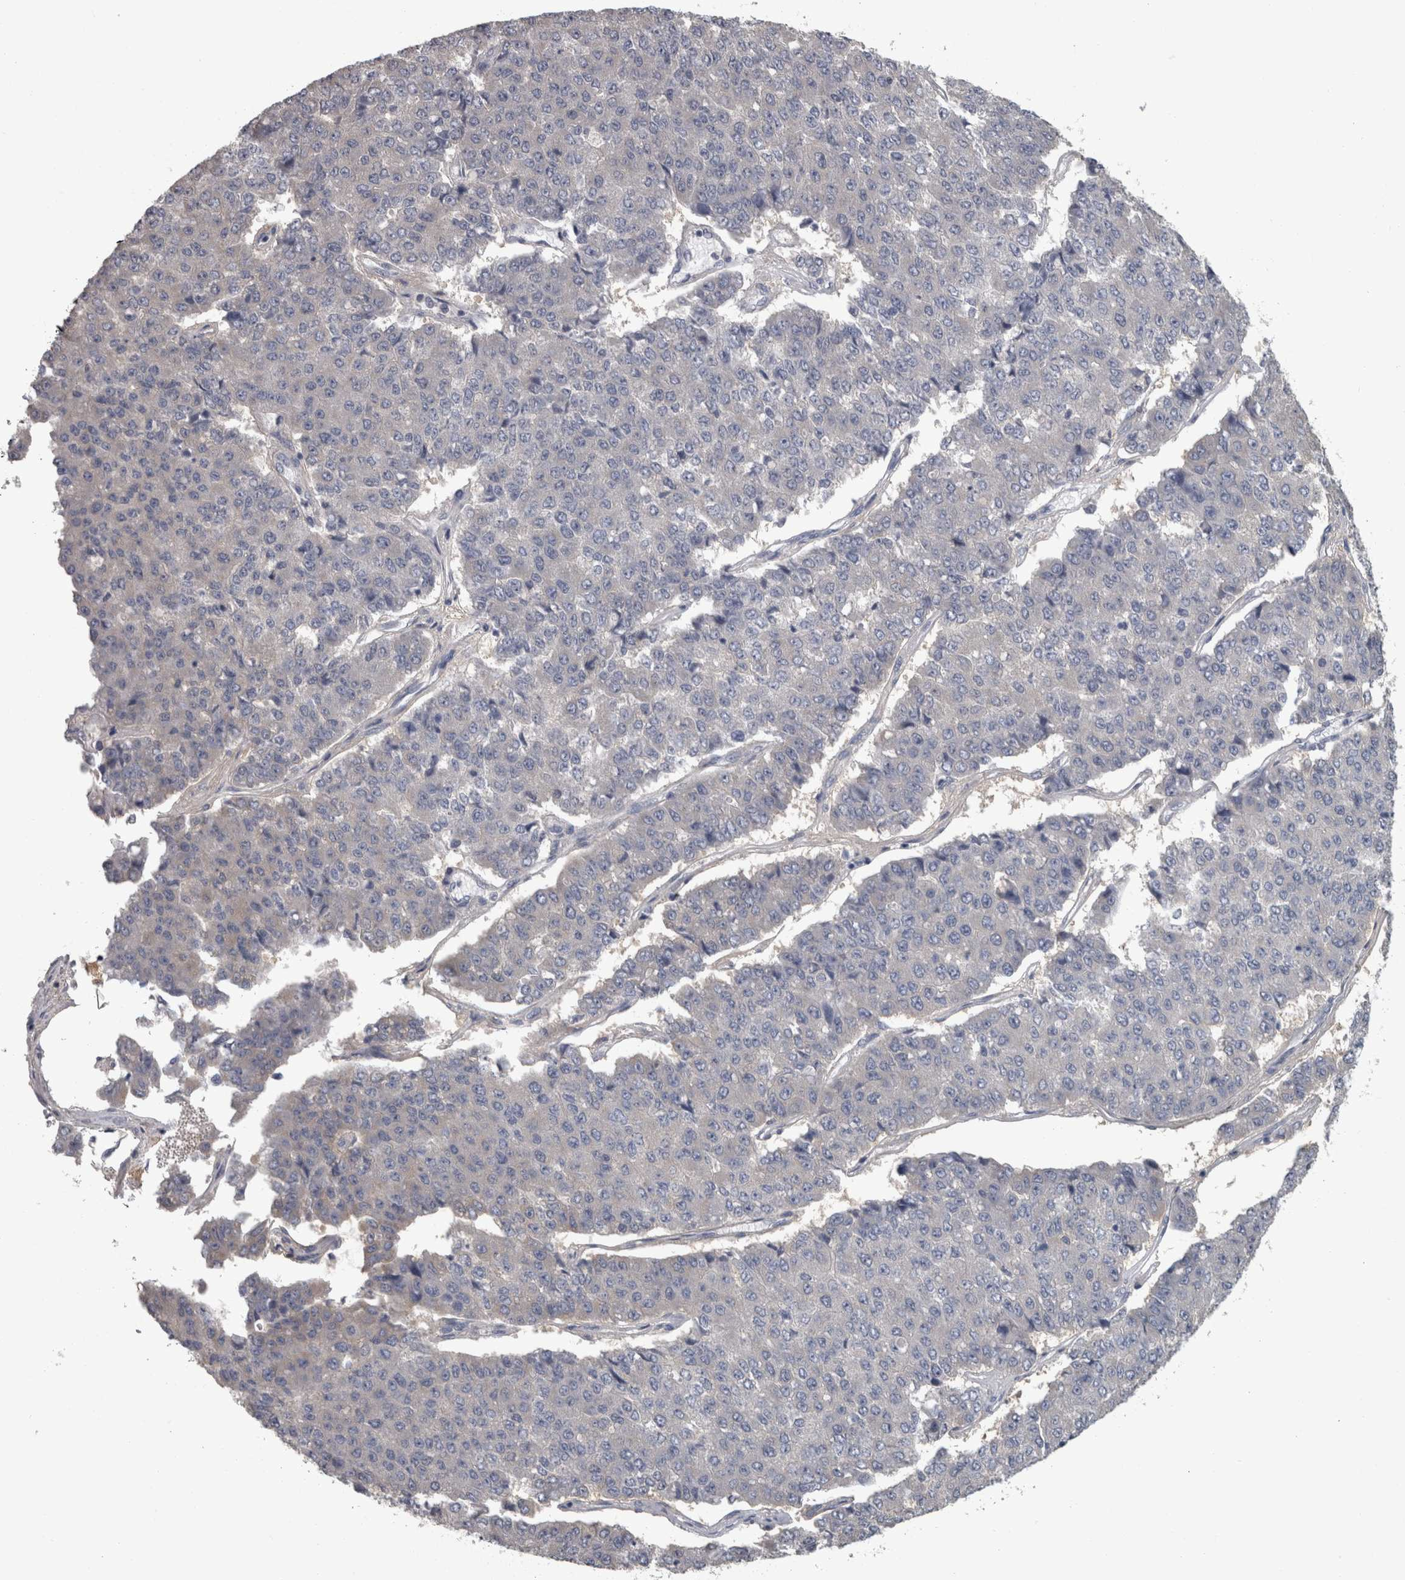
{"staining": {"intensity": "negative", "quantity": "none", "location": "none"}, "tissue": "pancreatic cancer", "cell_type": "Tumor cells", "image_type": "cancer", "snomed": [{"axis": "morphology", "description": "Adenocarcinoma, NOS"}, {"axis": "topography", "description": "Pancreas"}], "caption": "Tumor cells show no significant expression in pancreatic adenocarcinoma. (DAB immunohistochemistry visualized using brightfield microscopy, high magnification).", "gene": "EFEMP2", "patient": {"sex": "male", "age": 50}}